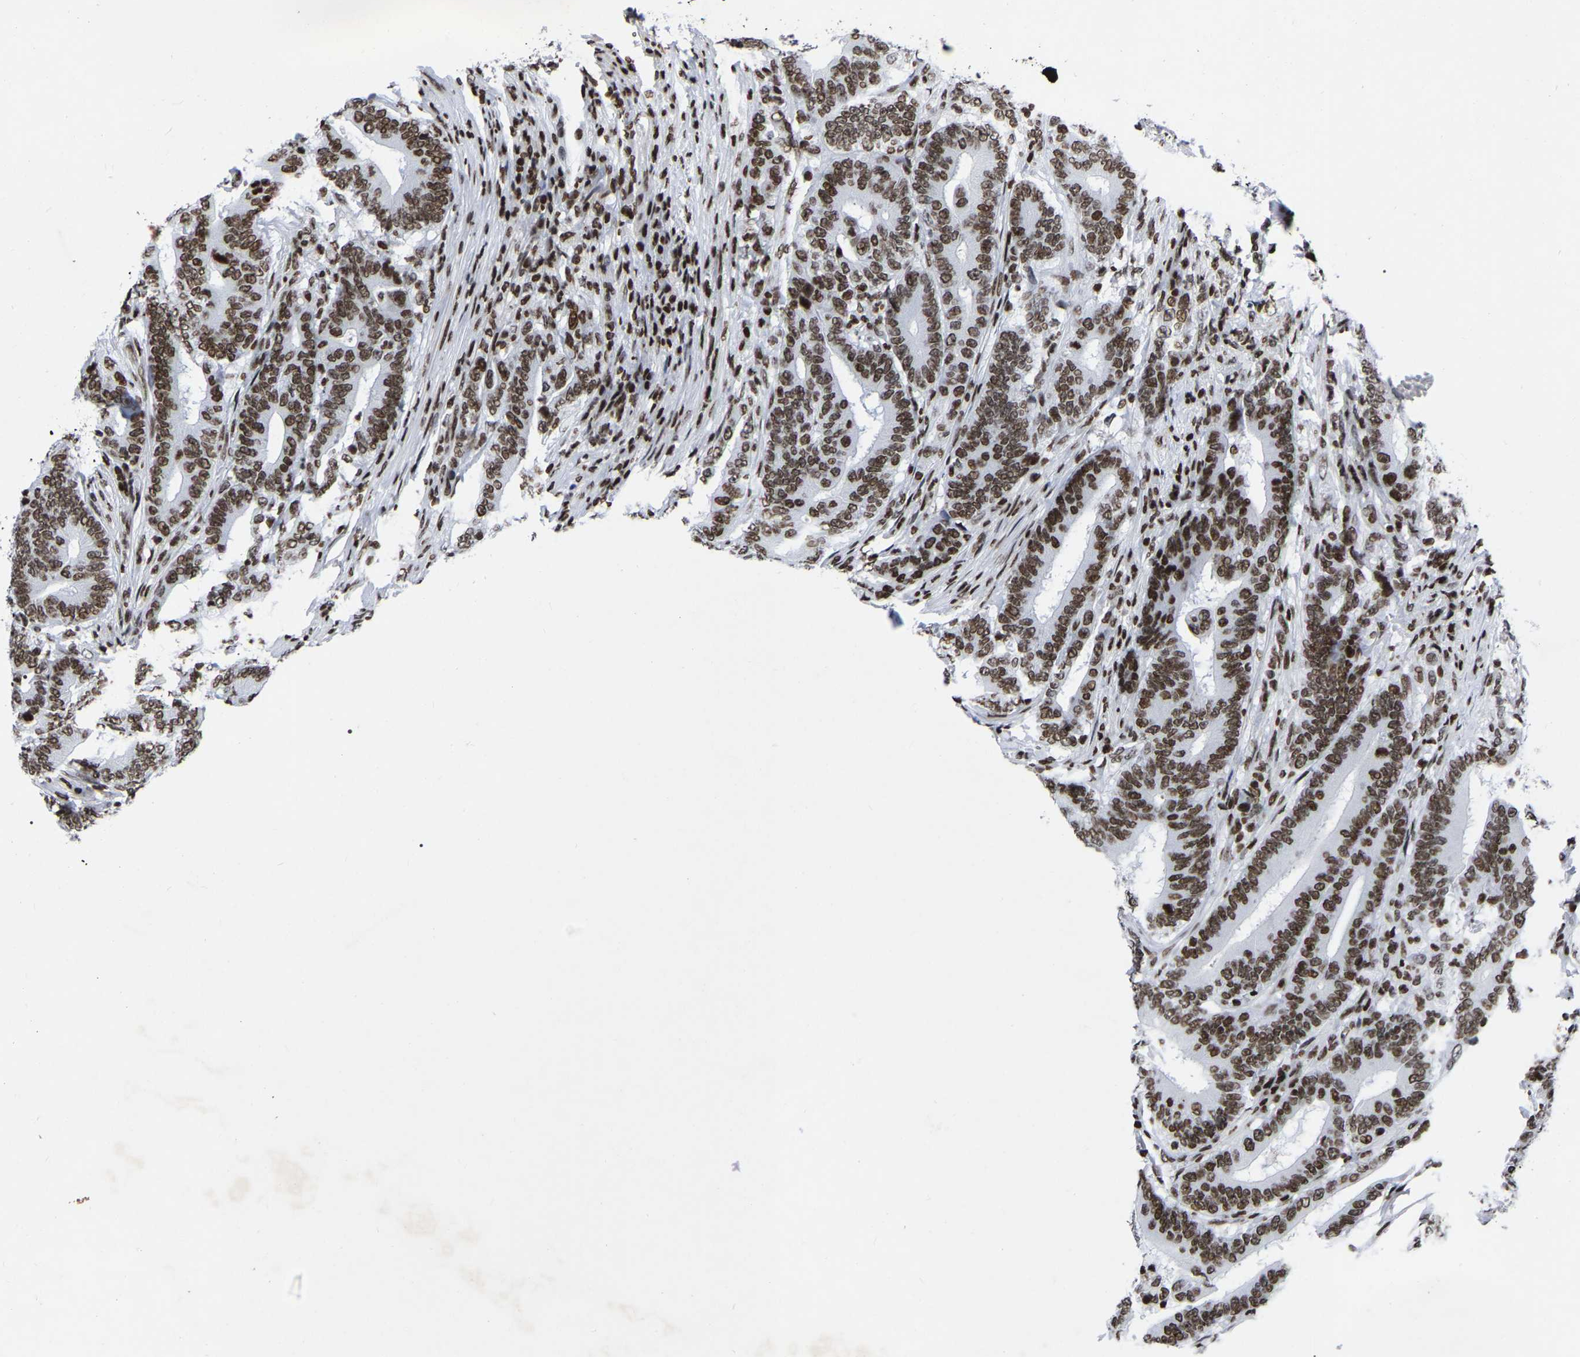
{"staining": {"intensity": "moderate", "quantity": ">75%", "location": "nuclear"}, "tissue": "colorectal cancer", "cell_type": "Tumor cells", "image_type": "cancer", "snomed": [{"axis": "morphology", "description": "Adenocarcinoma, NOS"}, {"axis": "topography", "description": "Colon"}], "caption": "Immunohistochemistry (IHC) (DAB) staining of human colorectal adenocarcinoma exhibits moderate nuclear protein positivity in approximately >75% of tumor cells.", "gene": "PRCC", "patient": {"sex": "female", "age": 66}}